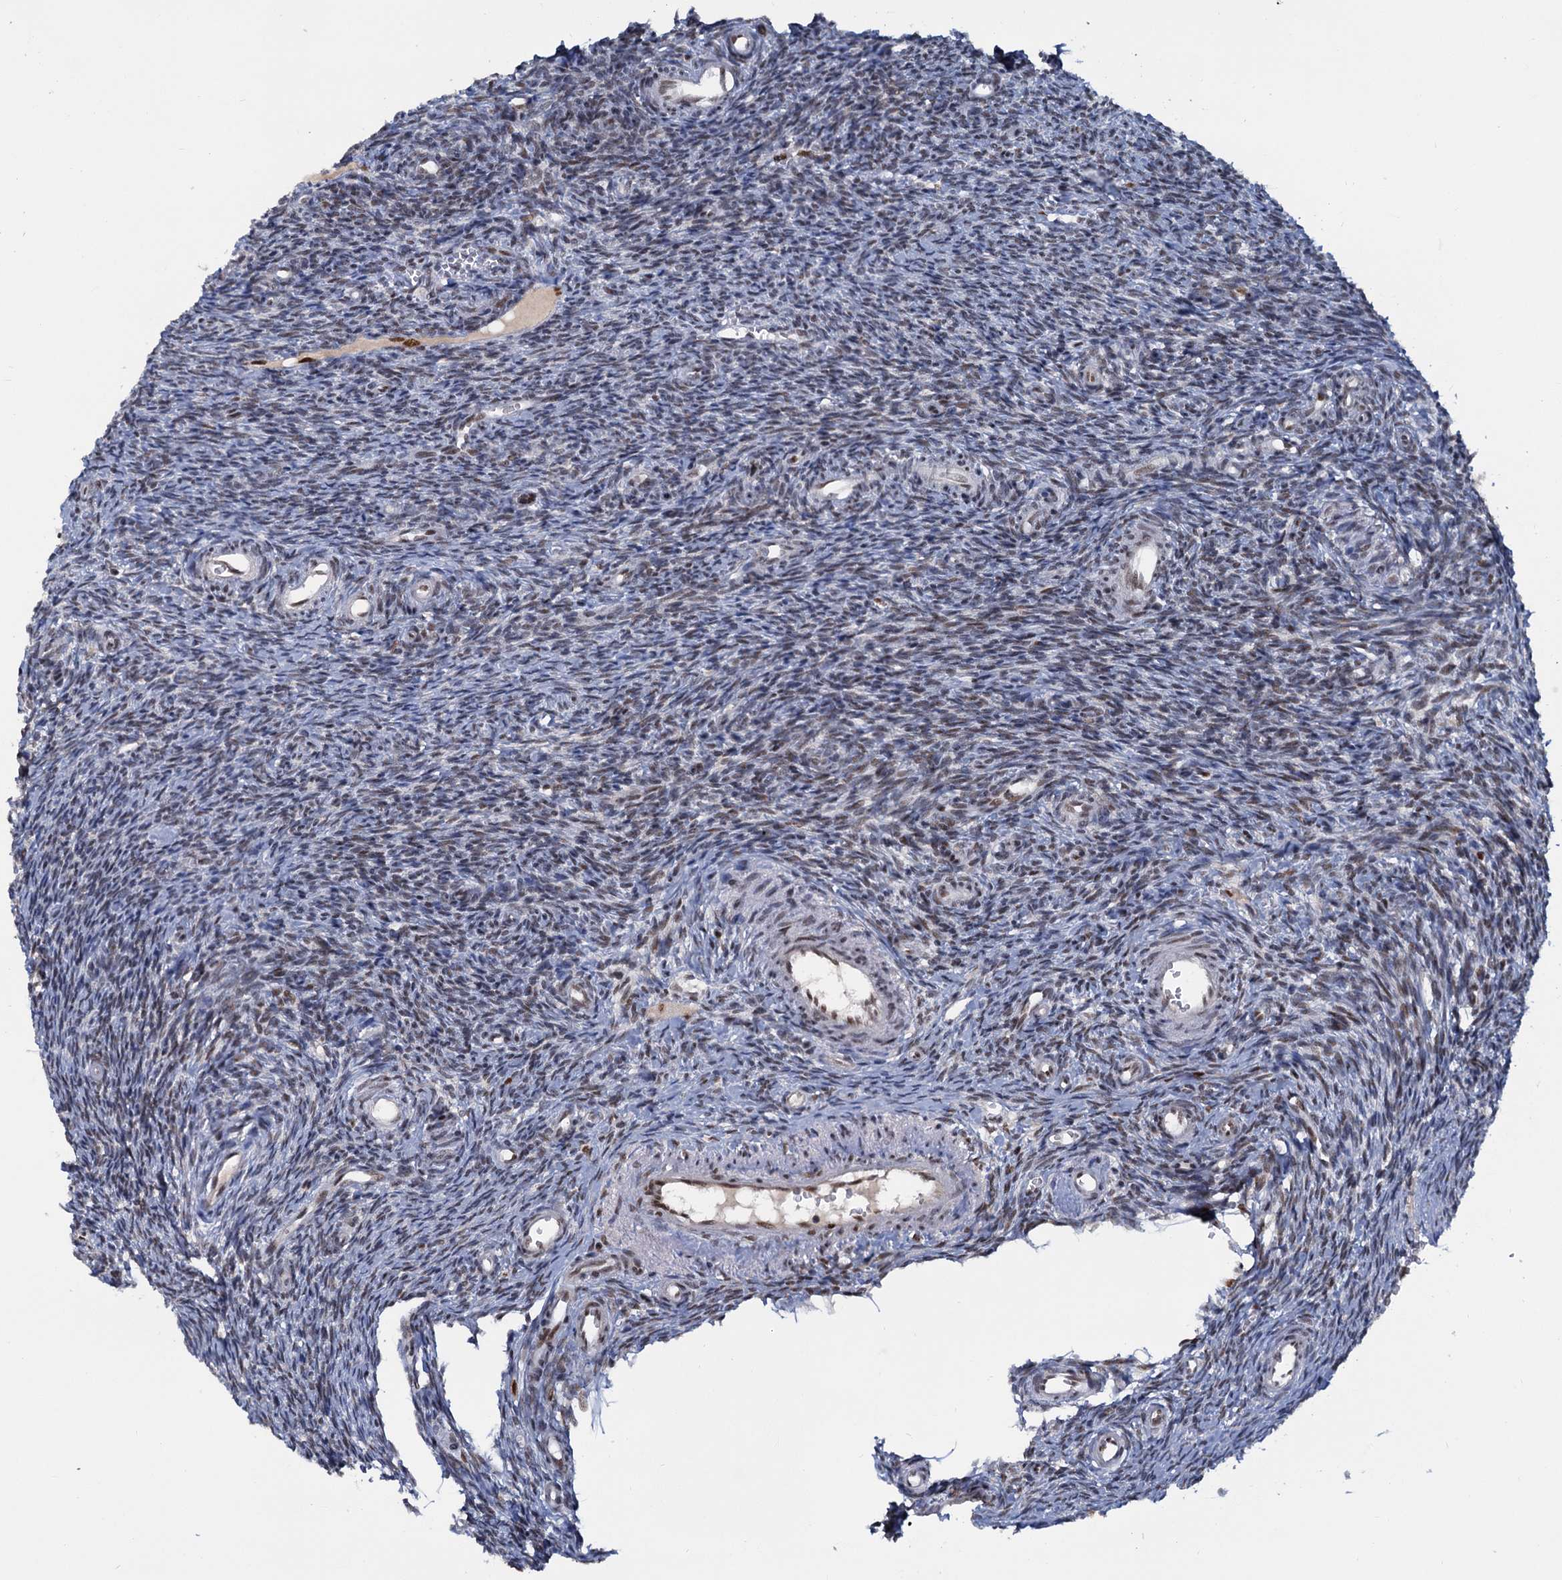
{"staining": {"intensity": "moderate", "quantity": "25%-75%", "location": "nuclear"}, "tissue": "ovary", "cell_type": "Ovarian stroma cells", "image_type": "normal", "snomed": [{"axis": "morphology", "description": "Normal tissue, NOS"}, {"axis": "topography", "description": "Ovary"}], "caption": "Protein staining by immunohistochemistry (IHC) reveals moderate nuclear positivity in about 25%-75% of ovarian stroma cells in benign ovary.", "gene": "WBP4", "patient": {"sex": "female", "age": 39}}